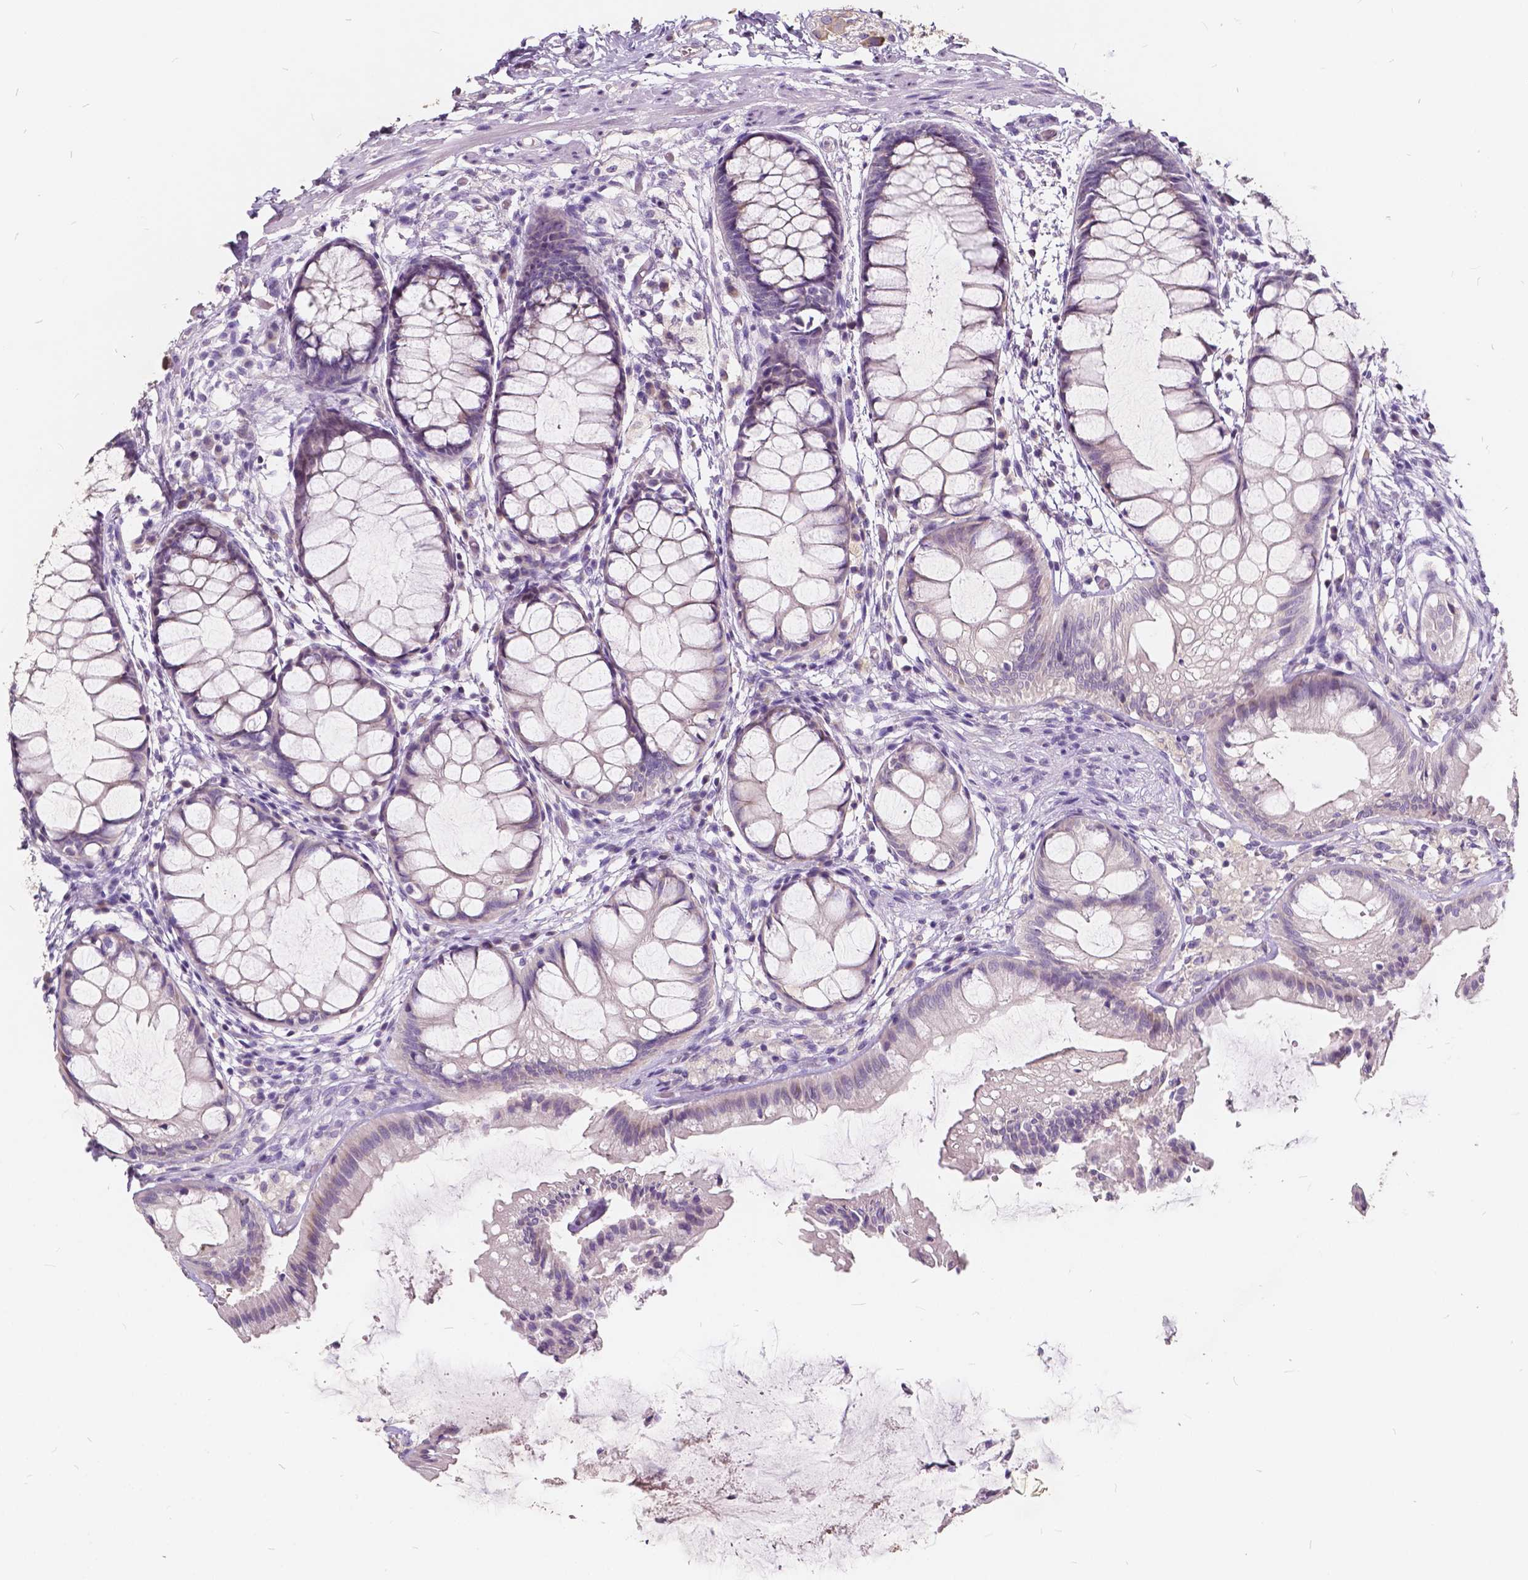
{"staining": {"intensity": "weak", "quantity": "25%-75%", "location": "cytoplasmic/membranous"}, "tissue": "rectum", "cell_type": "Glandular cells", "image_type": "normal", "snomed": [{"axis": "morphology", "description": "Normal tissue, NOS"}, {"axis": "topography", "description": "Rectum"}], "caption": "DAB (3,3'-diaminobenzidine) immunohistochemical staining of unremarkable rectum reveals weak cytoplasmic/membranous protein expression in about 25%-75% of glandular cells.", "gene": "SLC7A8", "patient": {"sex": "female", "age": 62}}